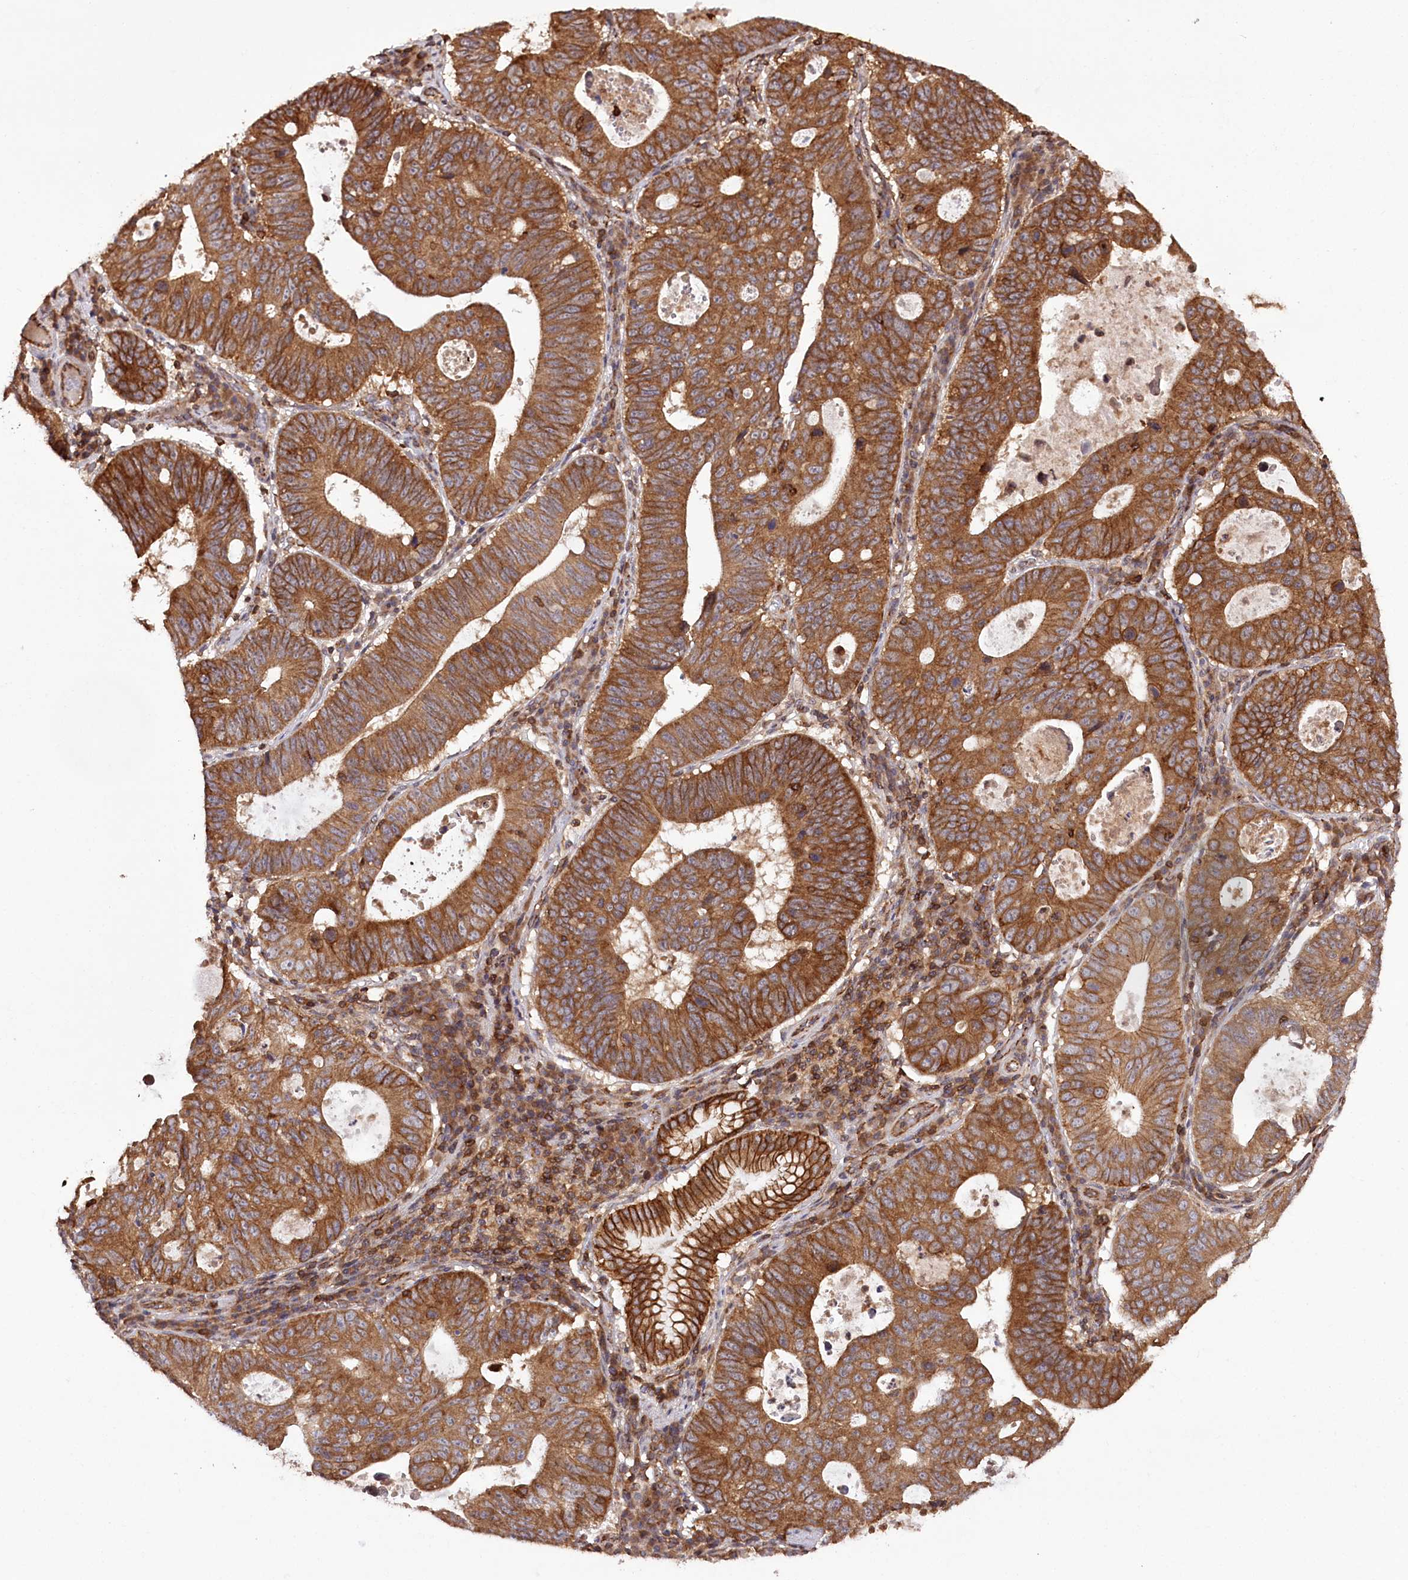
{"staining": {"intensity": "strong", "quantity": ">75%", "location": "cytoplasmic/membranous"}, "tissue": "stomach cancer", "cell_type": "Tumor cells", "image_type": "cancer", "snomed": [{"axis": "morphology", "description": "Adenocarcinoma, NOS"}, {"axis": "topography", "description": "Stomach"}], "caption": "Tumor cells reveal high levels of strong cytoplasmic/membranous expression in about >75% of cells in stomach adenocarcinoma.", "gene": "DHX29", "patient": {"sex": "male", "age": 59}}